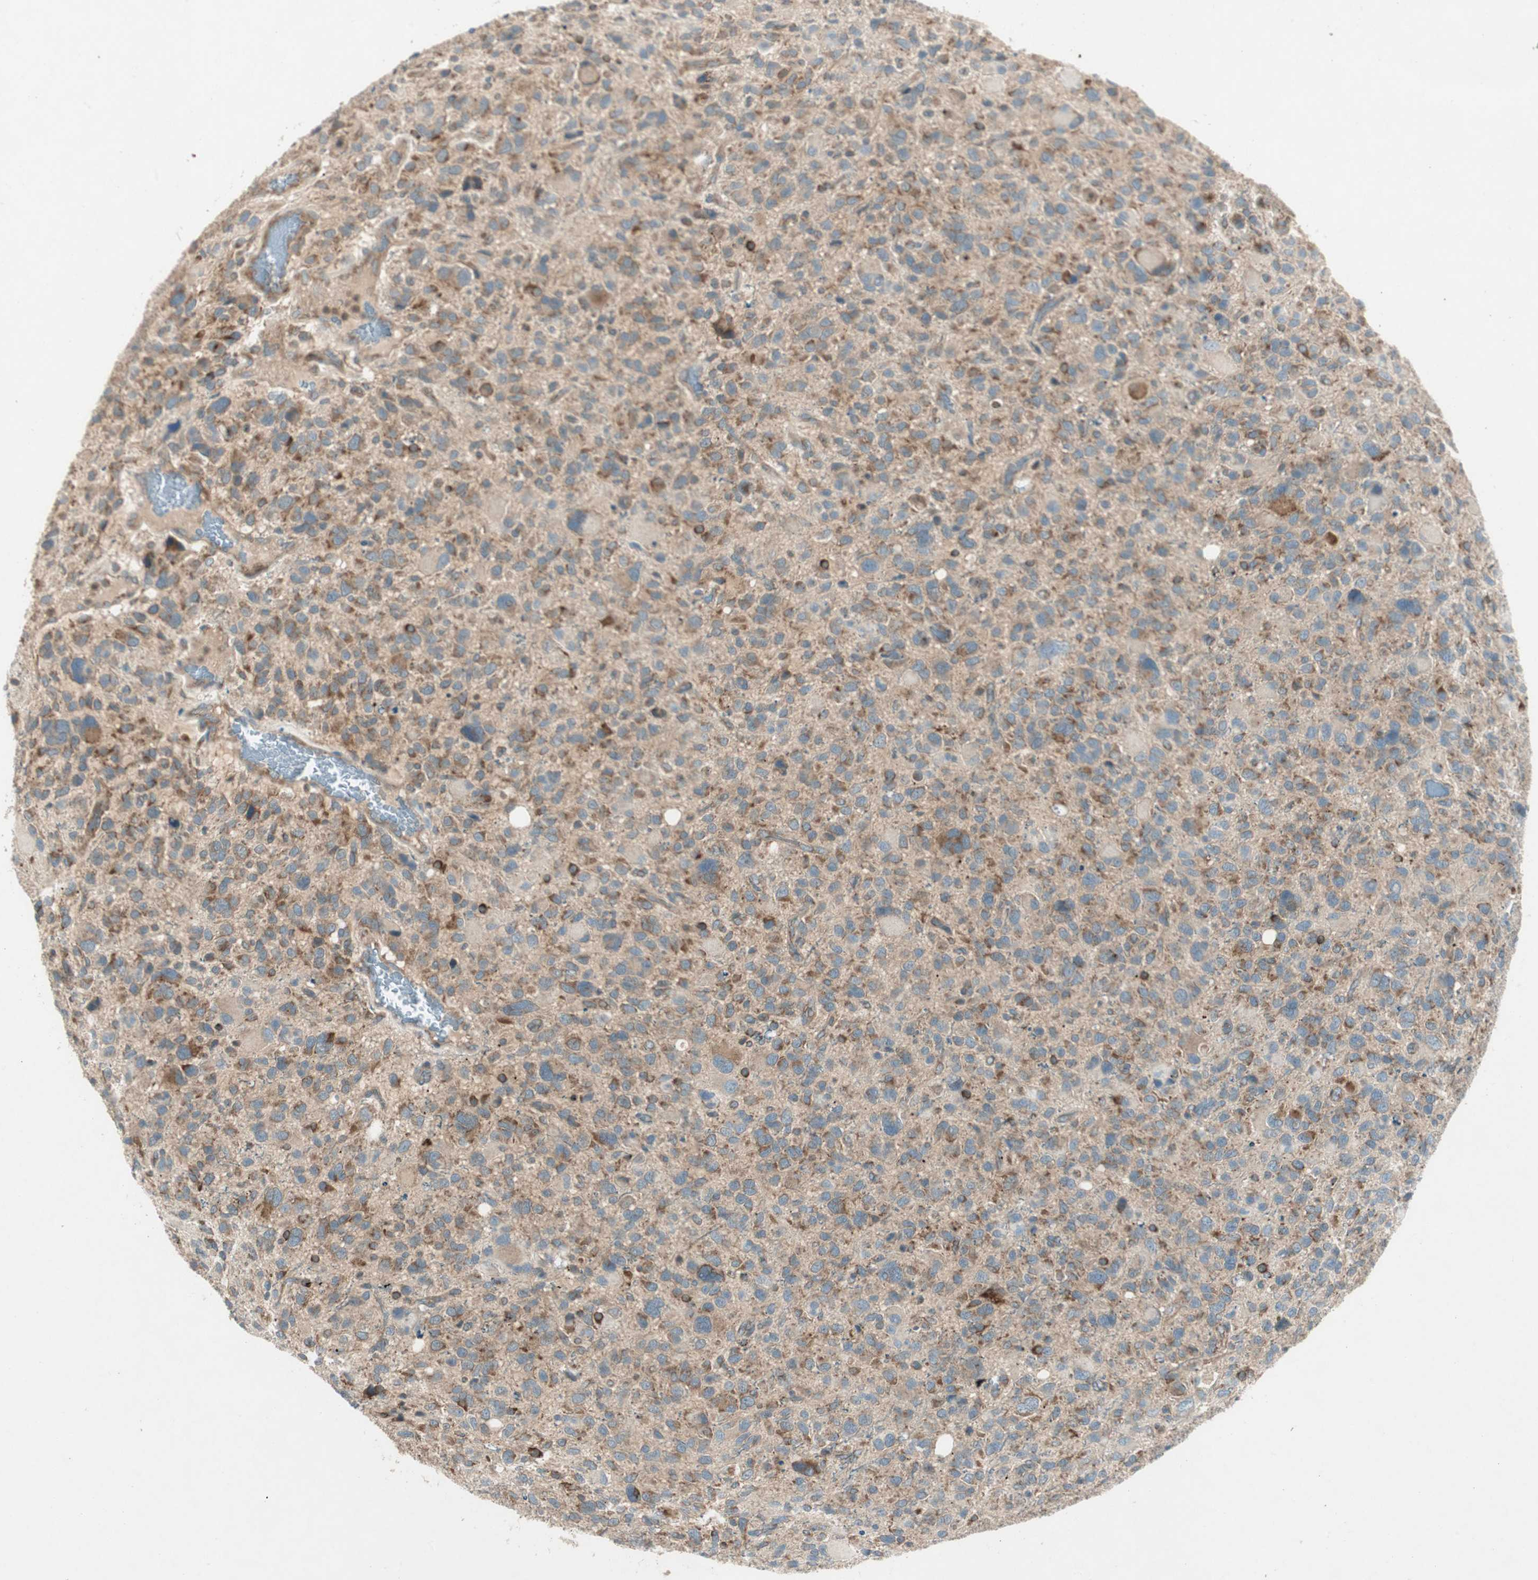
{"staining": {"intensity": "strong", "quantity": "25%-75%", "location": "cytoplasmic/membranous"}, "tissue": "glioma", "cell_type": "Tumor cells", "image_type": "cancer", "snomed": [{"axis": "morphology", "description": "Glioma, malignant, High grade"}, {"axis": "topography", "description": "Brain"}], "caption": "IHC micrograph of neoplastic tissue: human glioma stained using immunohistochemistry exhibits high levels of strong protein expression localized specifically in the cytoplasmic/membranous of tumor cells, appearing as a cytoplasmic/membranous brown color.", "gene": "CHADL", "patient": {"sex": "male", "age": 48}}